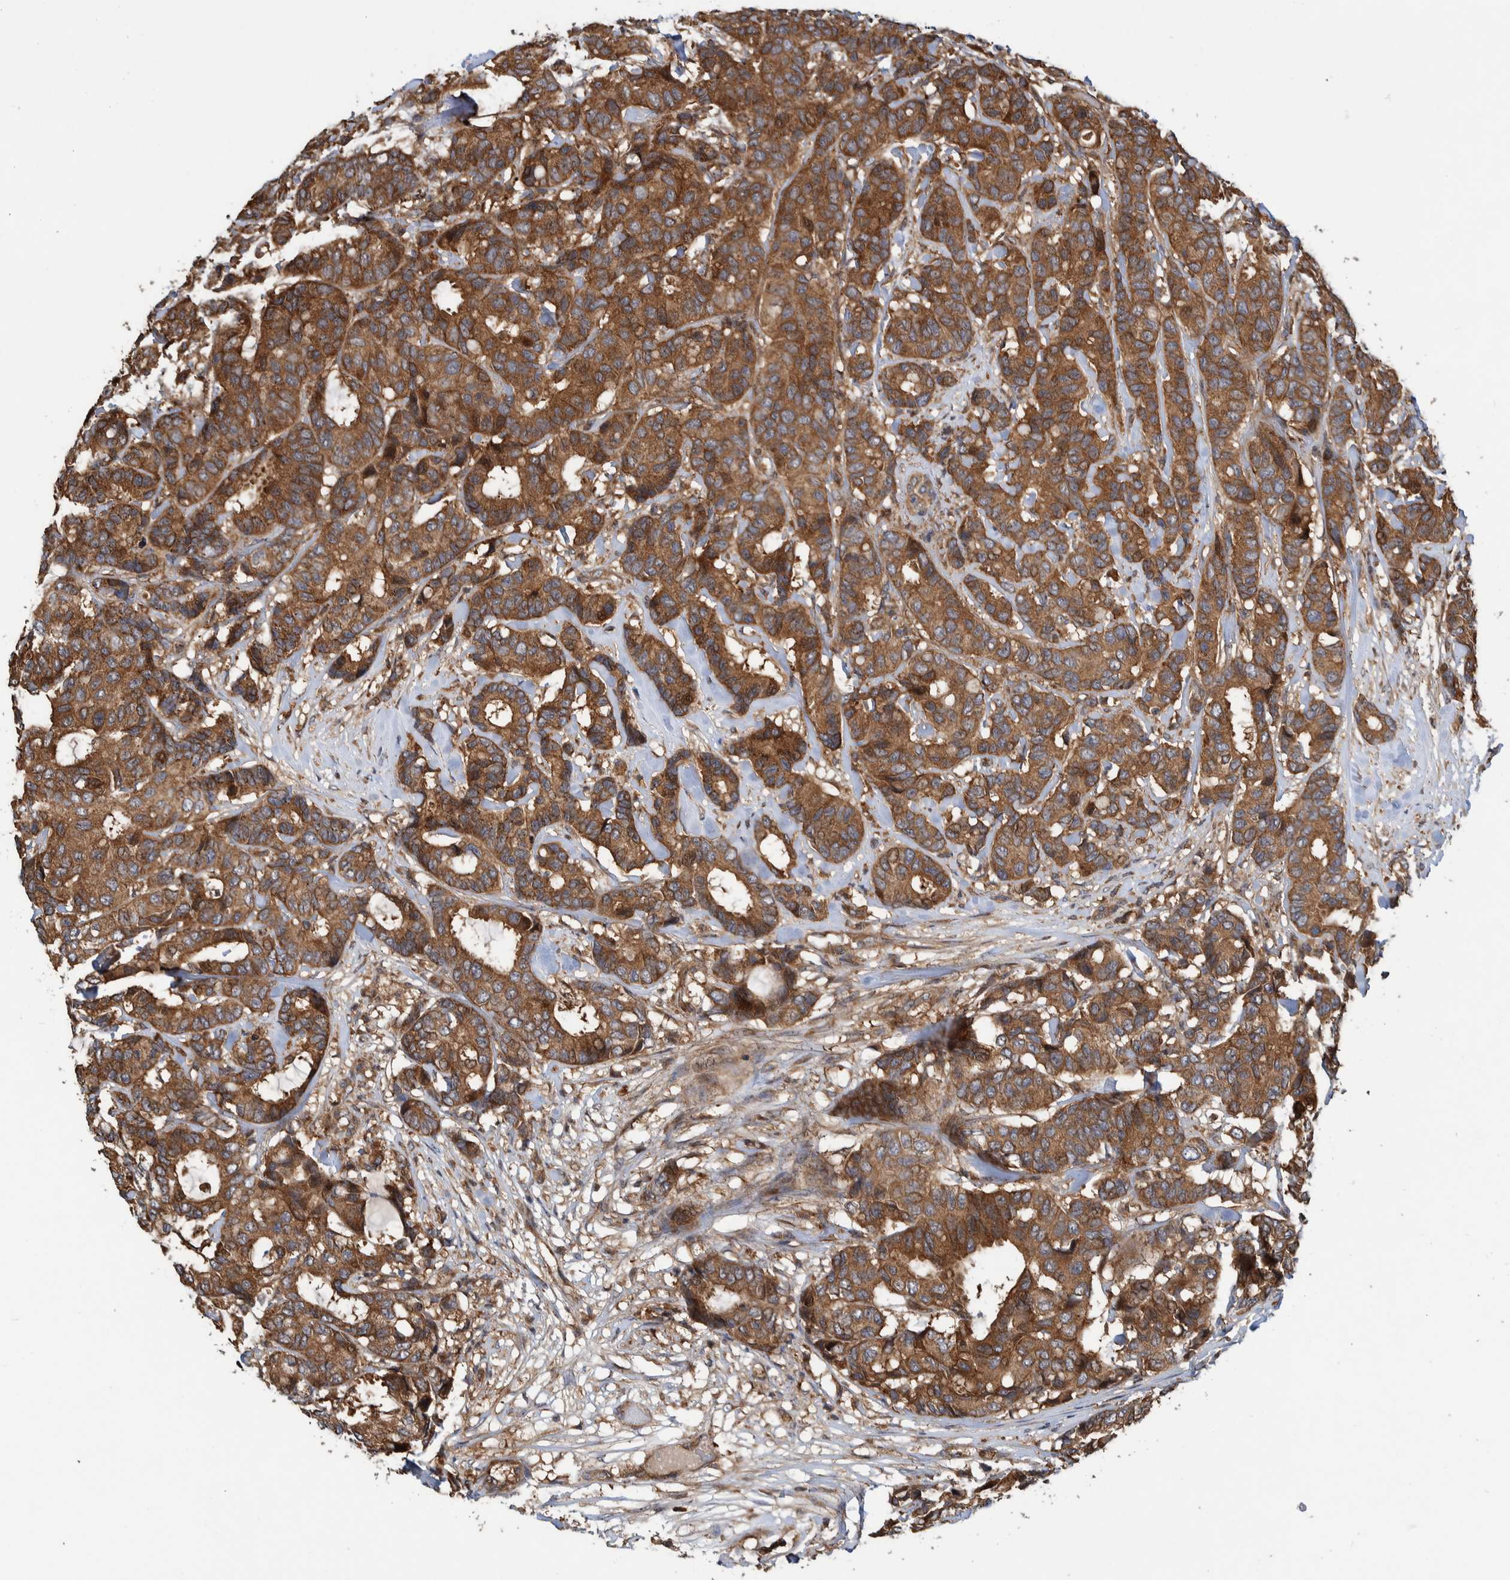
{"staining": {"intensity": "moderate", "quantity": ">75%", "location": "cytoplasmic/membranous"}, "tissue": "breast cancer", "cell_type": "Tumor cells", "image_type": "cancer", "snomed": [{"axis": "morphology", "description": "Duct carcinoma"}, {"axis": "topography", "description": "Breast"}], "caption": "This histopathology image shows breast cancer stained with immunohistochemistry (IHC) to label a protein in brown. The cytoplasmic/membranous of tumor cells show moderate positivity for the protein. Nuclei are counter-stained blue.", "gene": "CCDC57", "patient": {"sex": "female", "age": 87}}